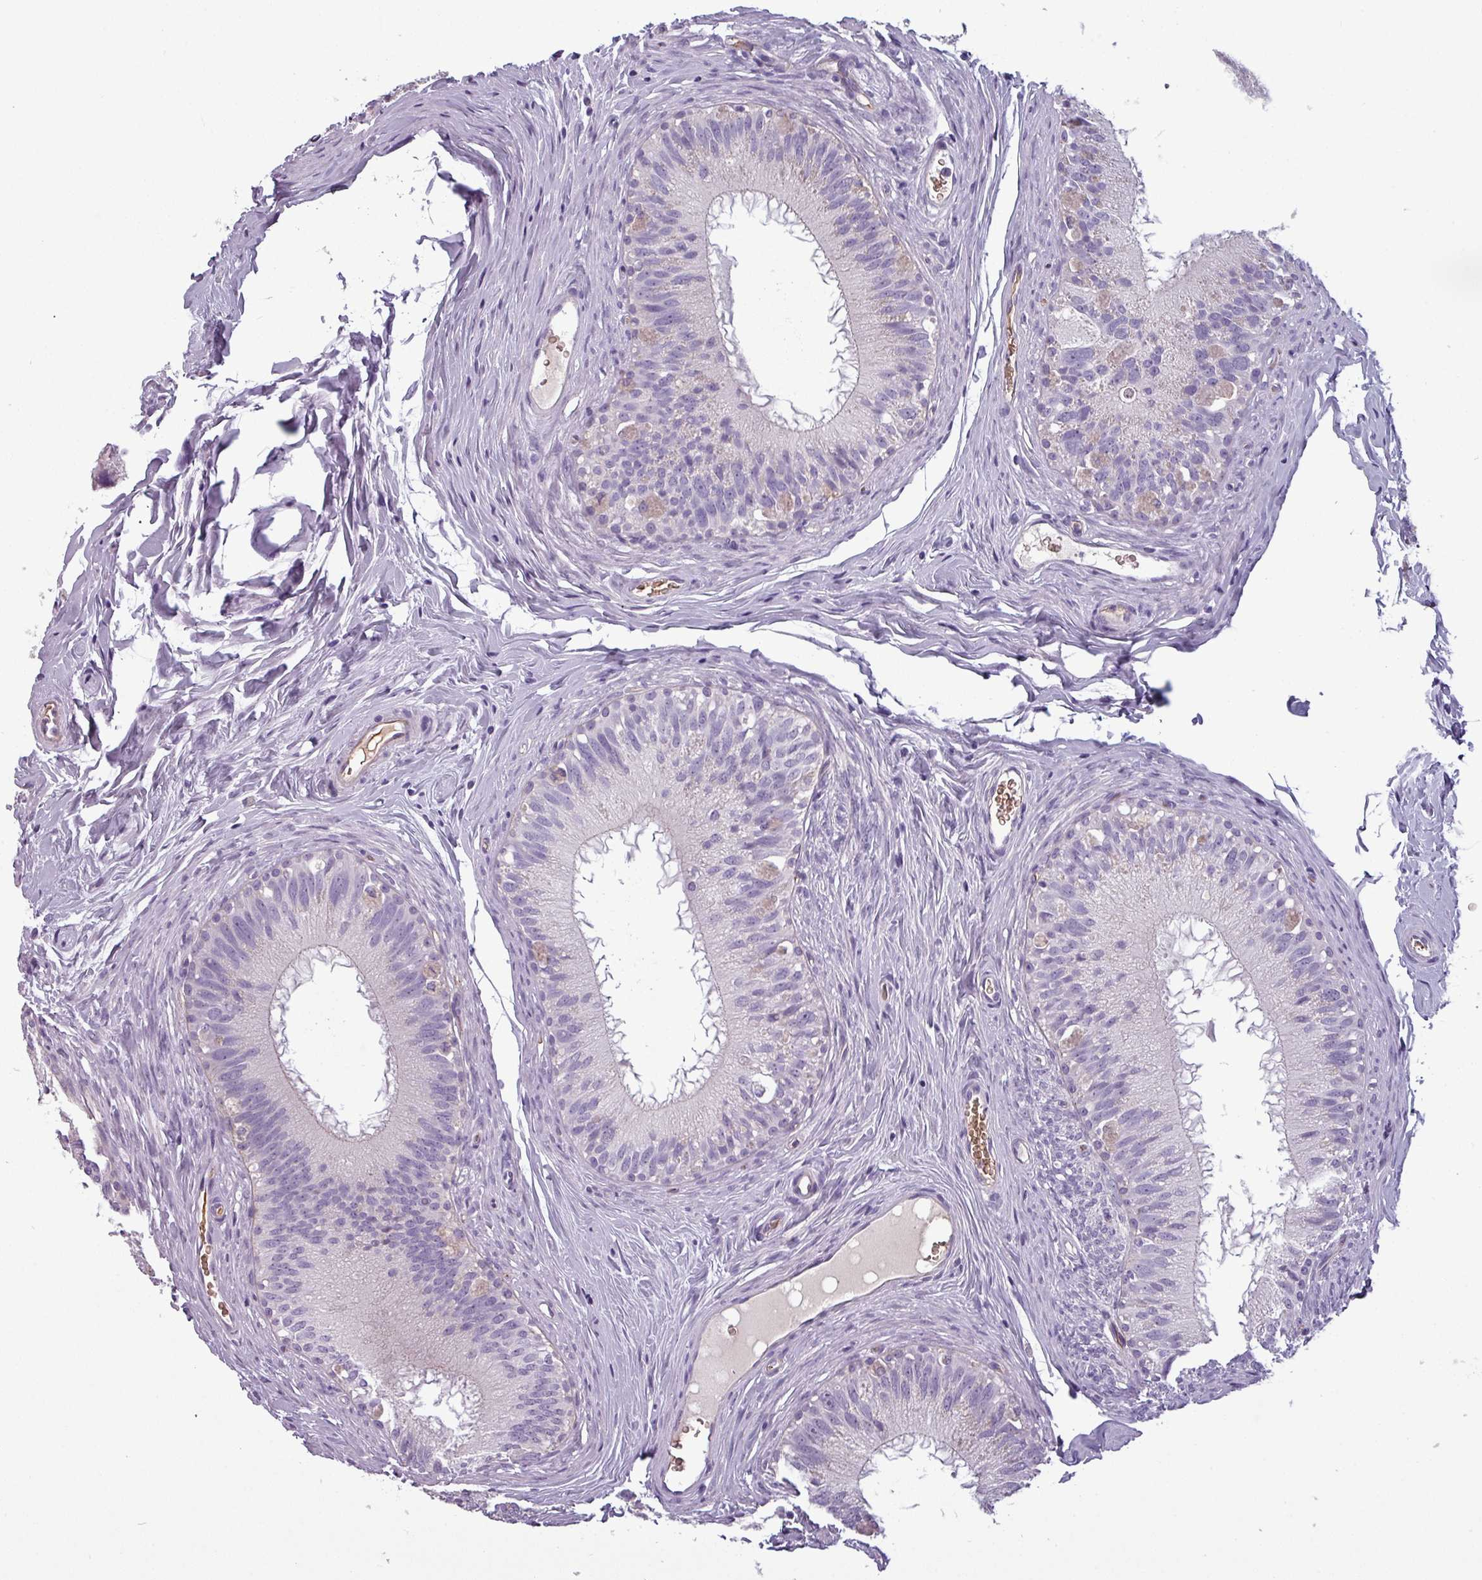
{"staining": {"intensity": "negative", "quantity": "none", "location": "none"}, "tissue": "epididymis", "cell_type": "Glandular cells", "image_type": "normal", "snomed": [{"axis": "morphology", "description": "Normal tissue, NOS"}, {"axis": "topography", "description": "Epididymis"}], "caption": "Immunohistochemical staining of unremarkable human epididymis demonstrates no significant positivity in glandular cells. (DAB (3,3'-diaminobenzidine) immunohistochemistry with hematoxylin counter stain).", "gene": "AREL1", "patient": {"sex": "male", "age": 38}}